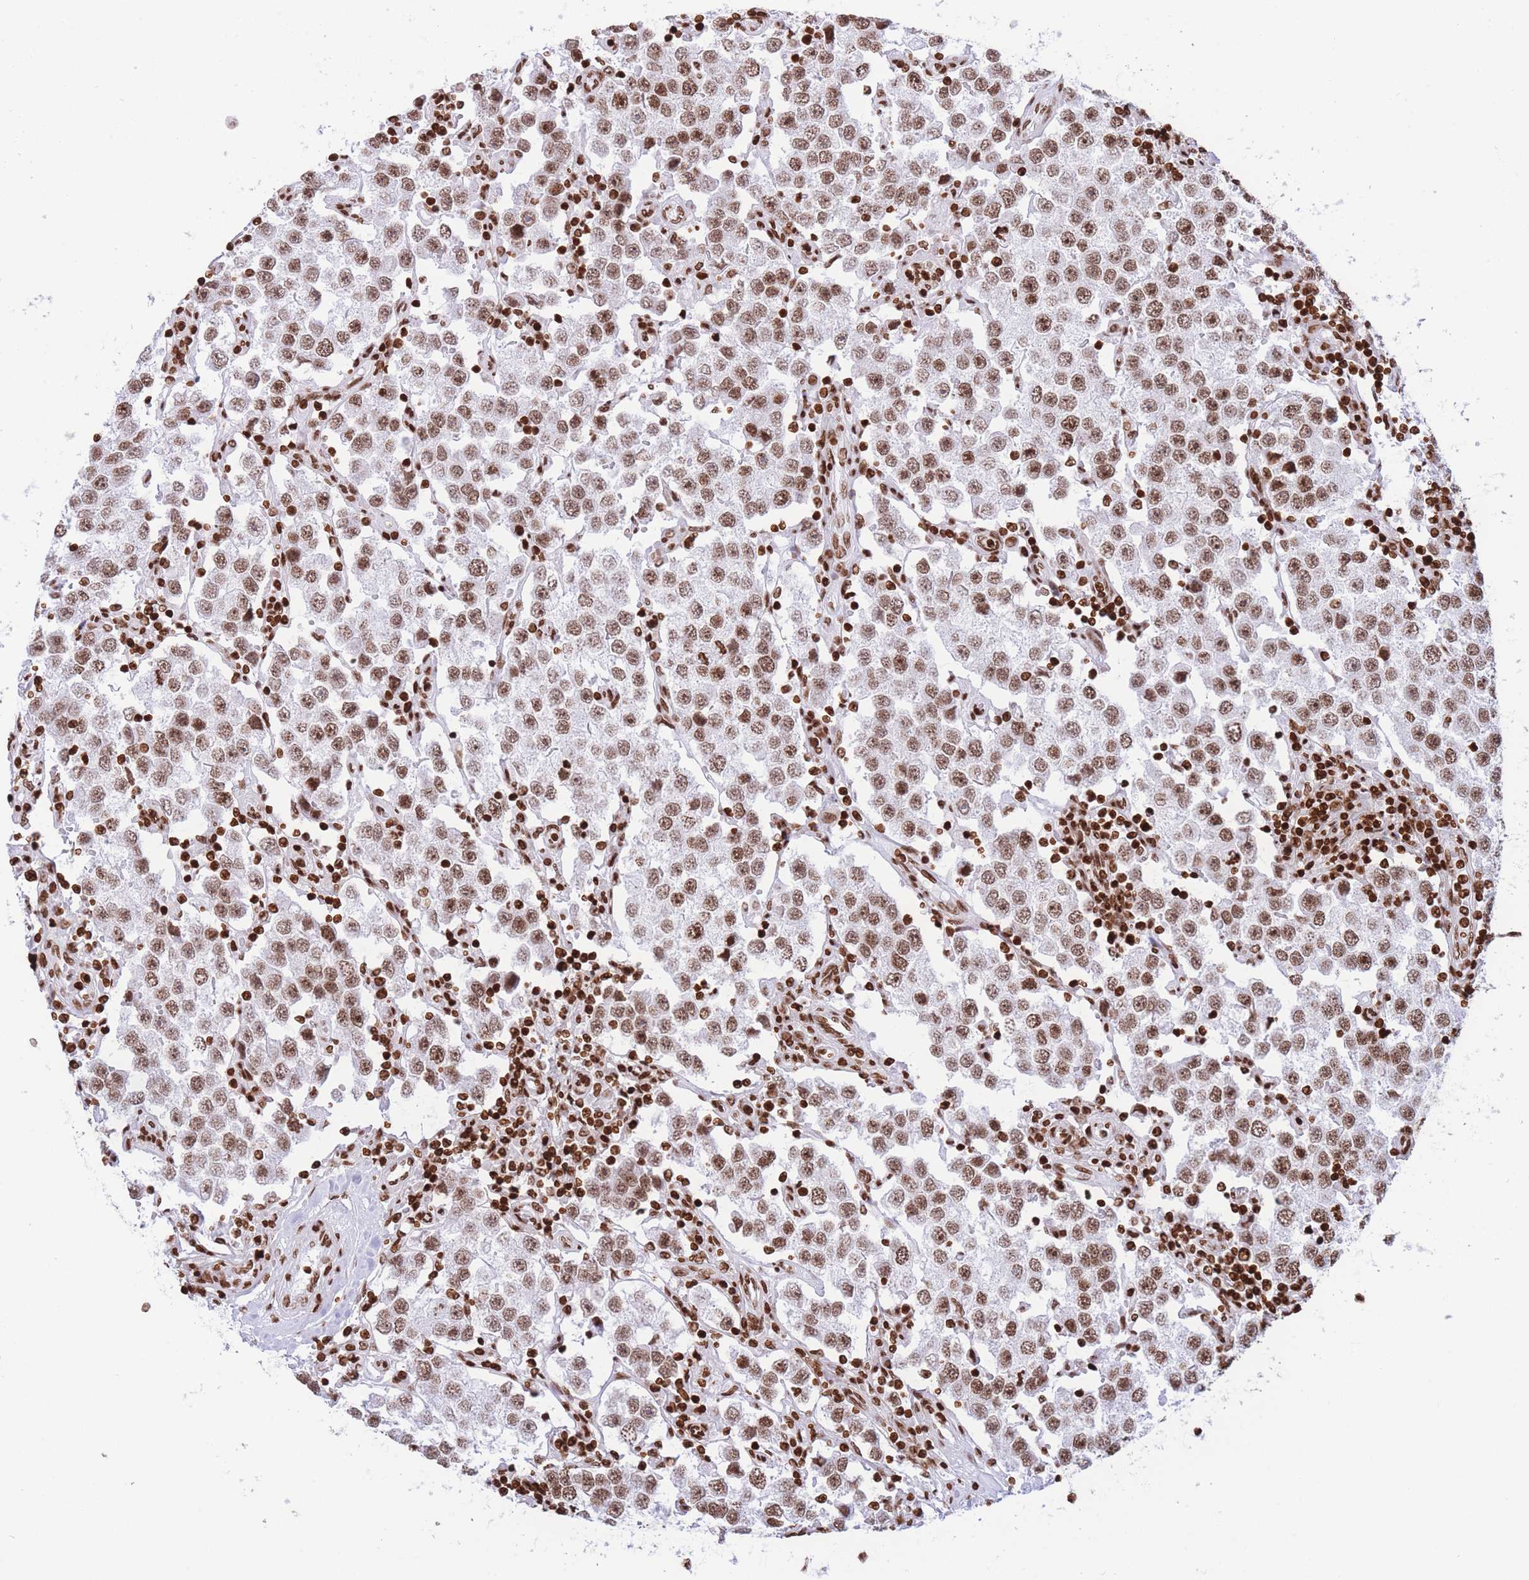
{"staining": {"intensity": "moderate", "quantity": ">75%", "location": "nuclear"}, "tissue": "testis cancer", "cell_type": "Tumor cells", "image_type": "cancer", "snomed": [{"axis": "morphology", "description": "Seminoma, NOS"}, {"axis": "topography", "description": "Testis"}], "caption": "Moderate nuclear positivity for a protein is identified in about >75% of tumor cells of testis cancer using immunohistochemistry.", "gene": "H2BC11", "patient": {"sex": "male", "age": 37}}